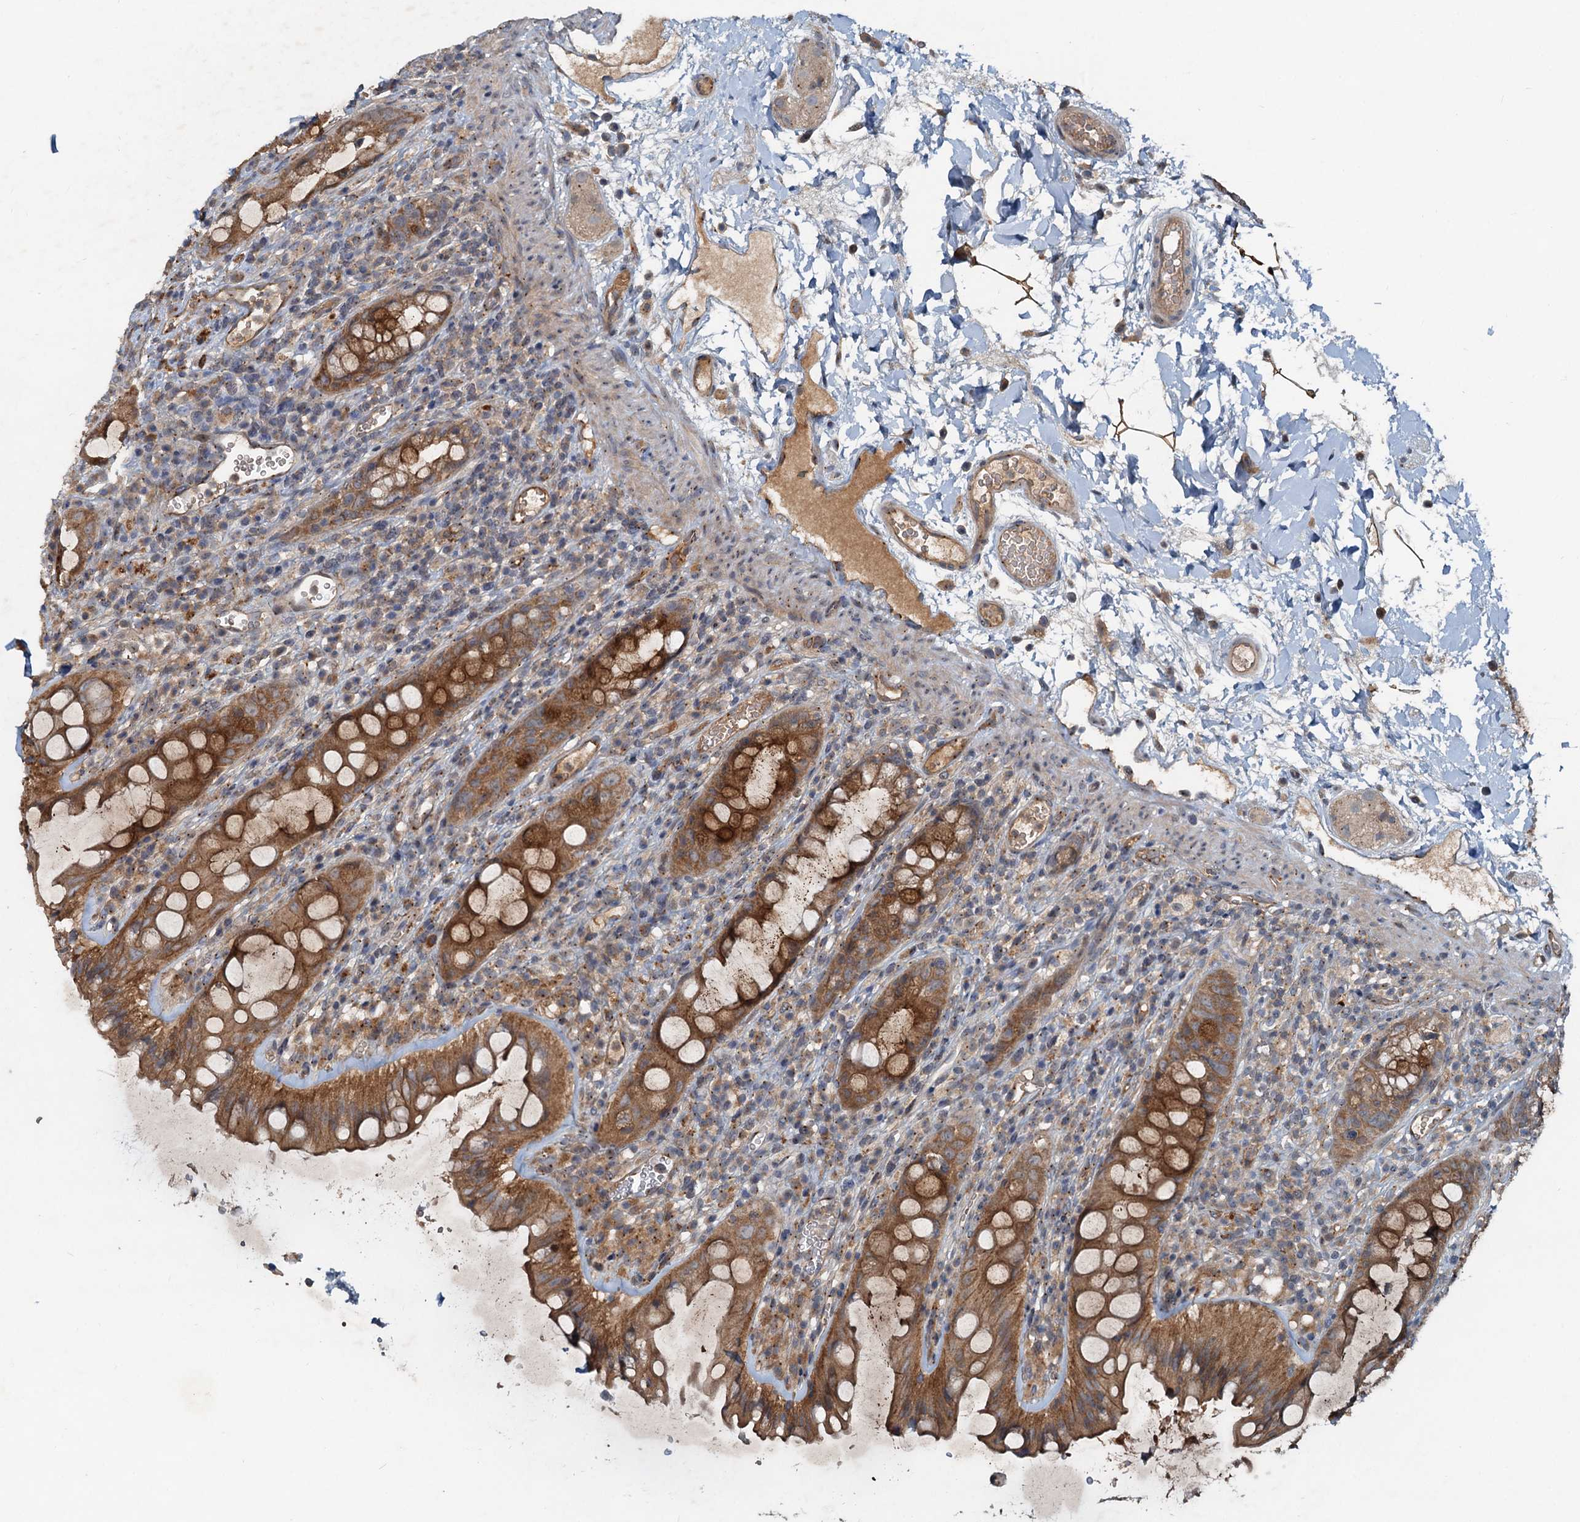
{"staining": {"intensity": "strong", "quantity": ">75%", "location": "cytoplasmic/membranous"}, "tissue": "rectum", "cell_type": "Glandular cells", "image_type": "normal", "snomed": [{"axis": "morphology", "description": "Normal tissue, NOS"}, {"axis": "topography", "description": "Rectum"}], "caption": "High-power microscopy captured an IHC histopathology image of unremarkable rectum, revealing strong cytoplasmic/membranous staining in approximately >75% of glandular cells.", "gene": "CEP68", "patient": {"sex": "female", "age": 57}}